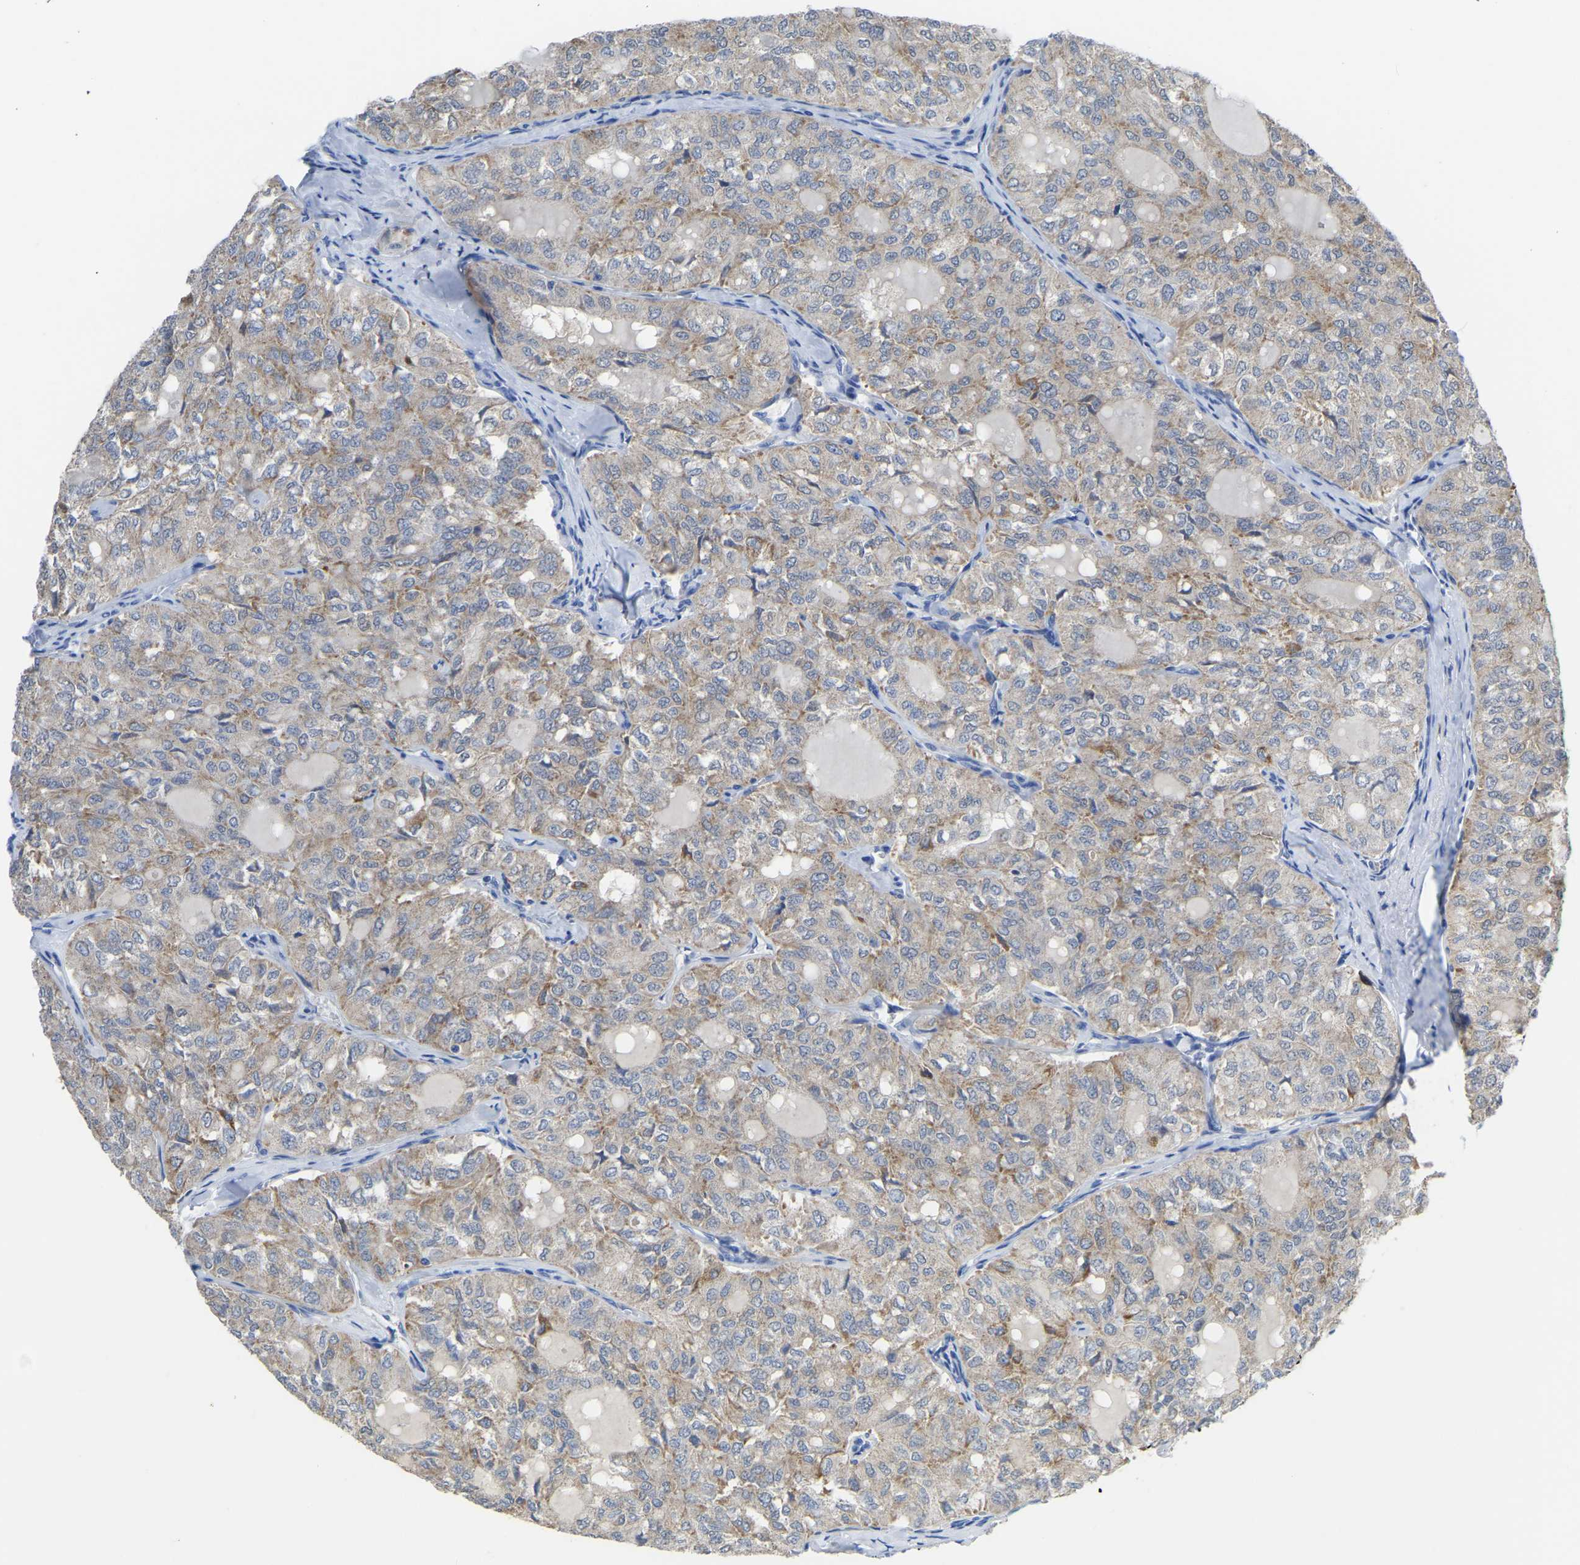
{"staining": {"intensity": "weak", "quantity": "25%-75%", "location": "cytoplasmic/membranous"}, "tissue": "thyroid cancer", "cell_type": "Tumor cells", "image_type": "cancer", "snomed": [{"axis": "morphology", "description": "Follicular adenoma carcinoma, NOS"}, {"axis": "topography", "description": "Thyroid gland"}], "caption": "A micrograph of thyroid cancer stained for a protein reveals weak cytoplasmic/membranous brown staining in tumor cells.", "gene": "ETFA", "patient": {"sex": "male", "age": 75}}